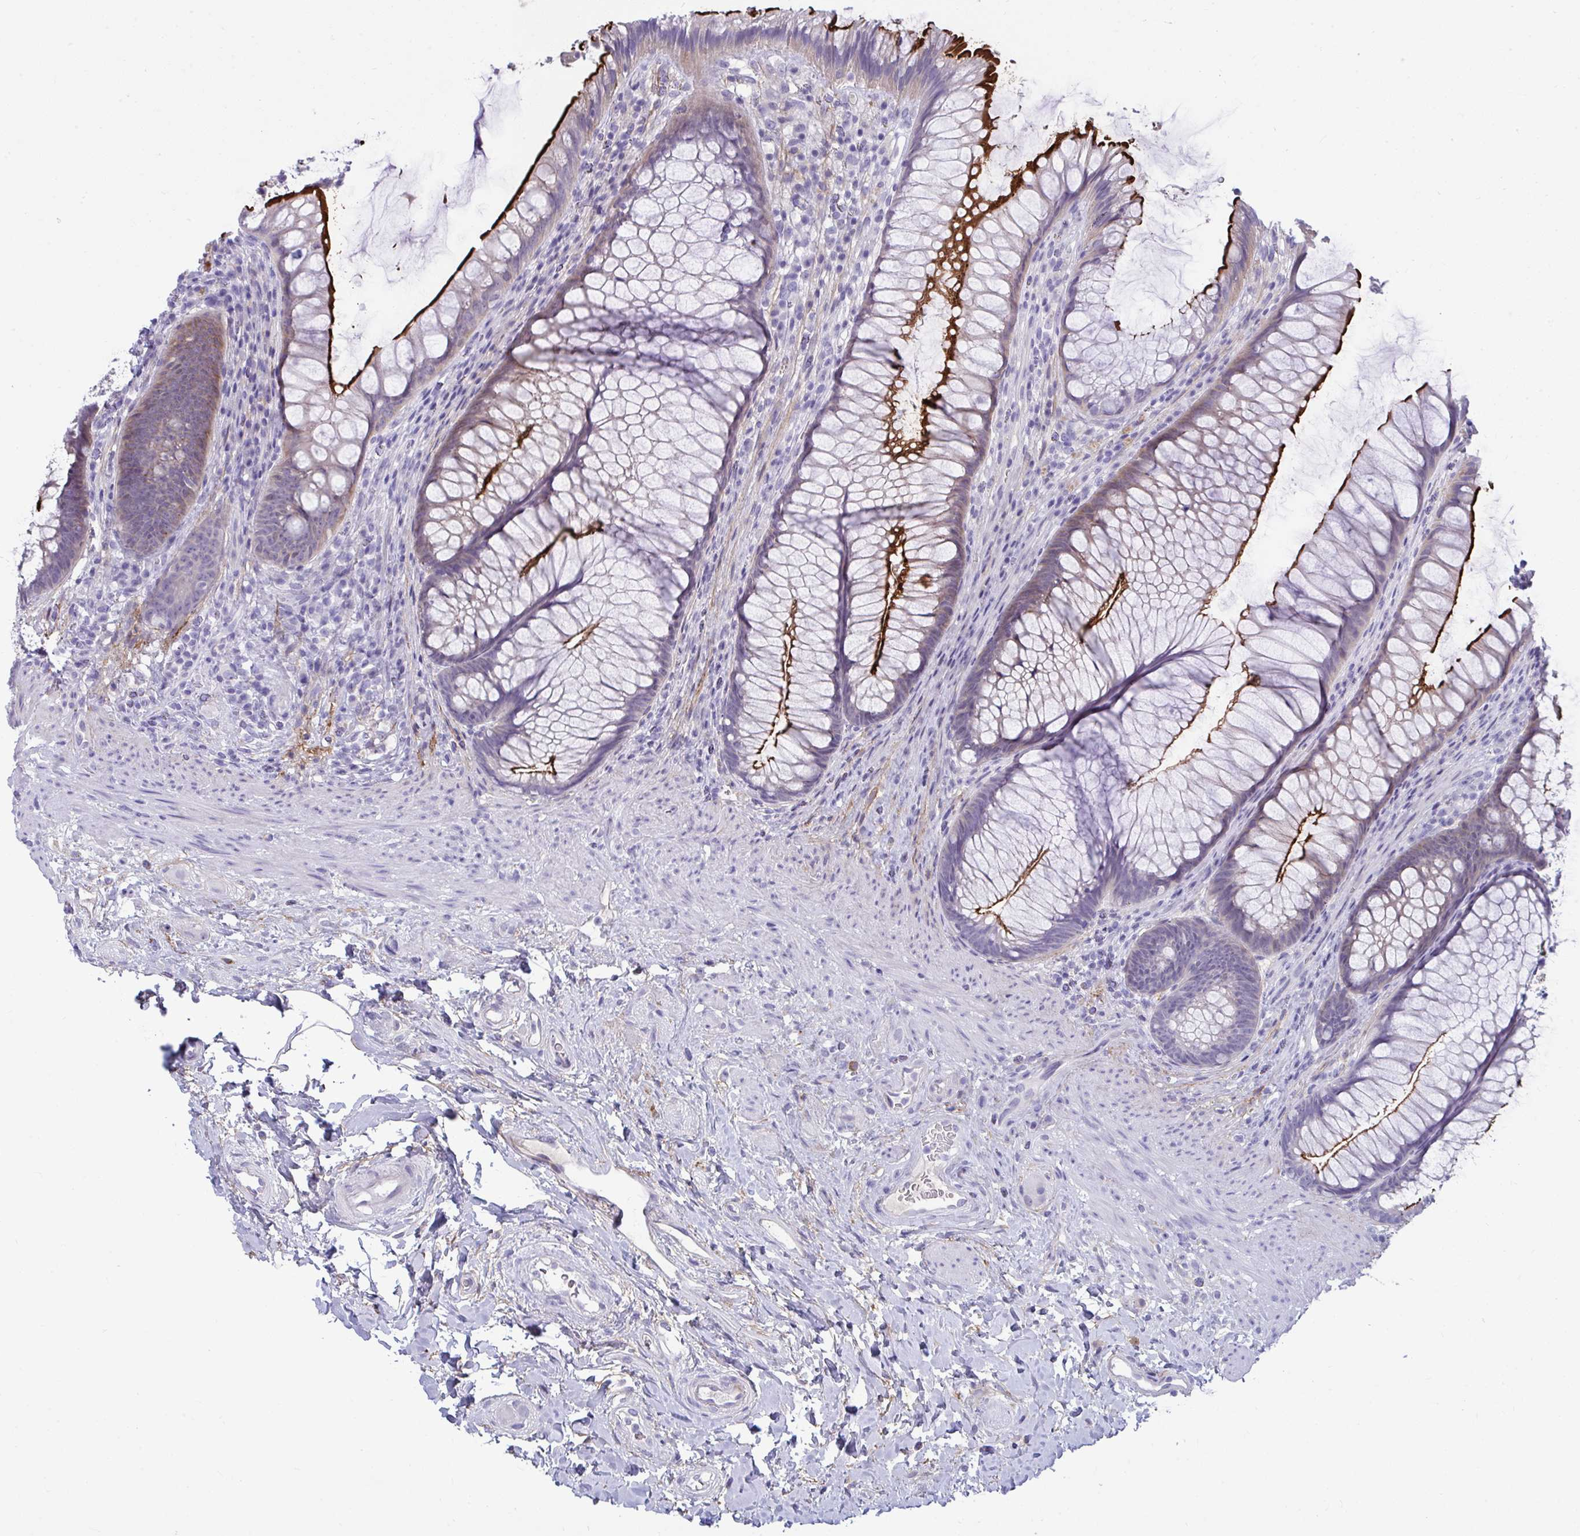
{"staining": {"intensity": "strong", "quantity": "25%-75%", "location": "cytoplasmic/membranous"}, "tissue": "rectum", "cell_type": "Glandular cells", "image_type": "normal", "snomed": [{"axis": "morphology", "description": "Normal tissue, NOS"}, {"axis": "topography", "description": "Rectum"}], "caption": "This is an image of immunohistochemistry staining of benign rectum, which shows strong staining in the cytoplasmic/membranous of glandular cells.", "gene": "PIGZ", "patient": {"sex": "male", "age": 53}}